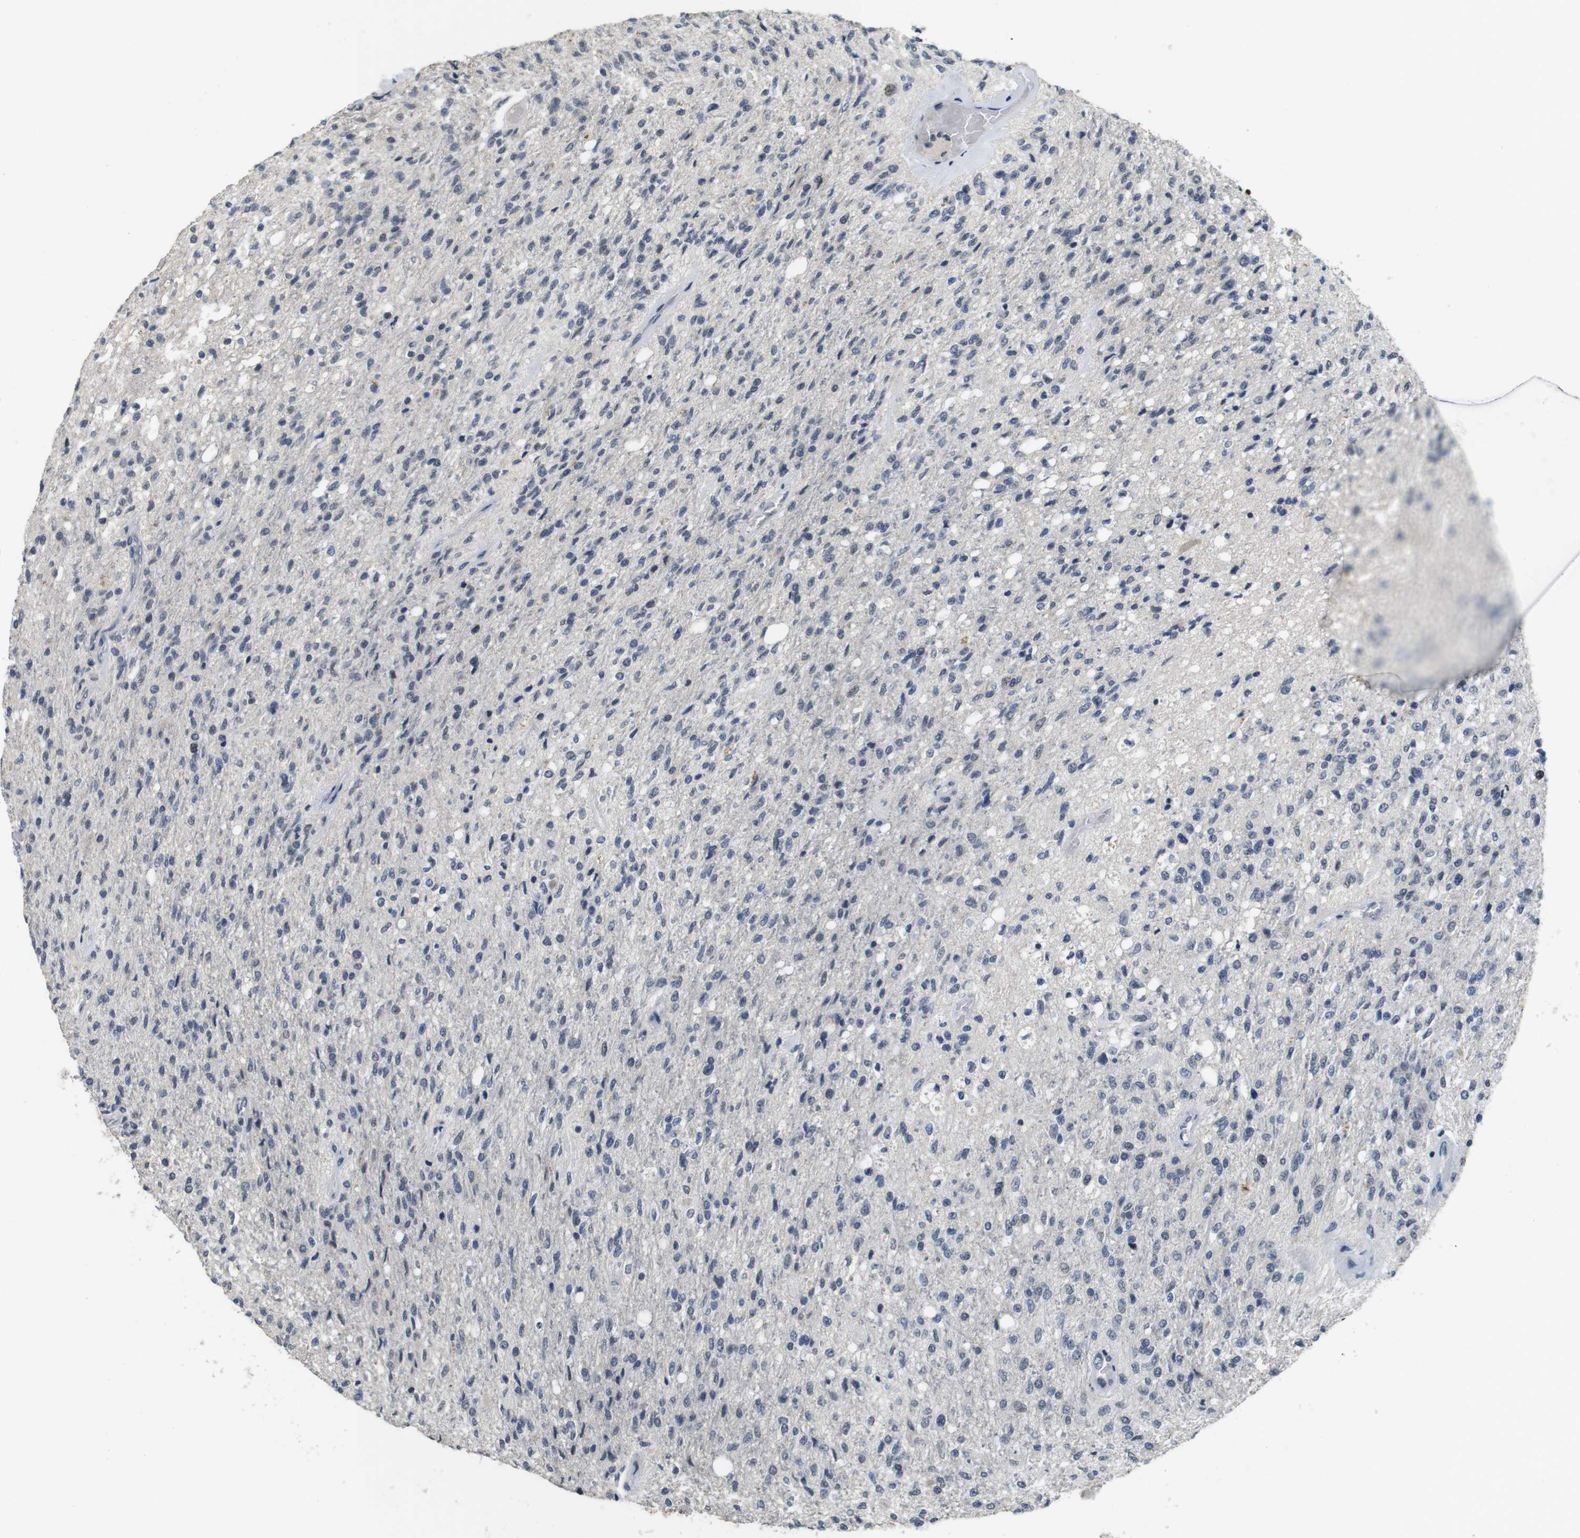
{"staining": {"intensity": "negative", "quantity": "none", "location": "none"}, "tissue": "glioma", "cell_type": "Tumor cells", "image_type": "cancer", "snomed": [{"axis": "morphology", "description": "Normal tissue, NOS"}, {"axis": "morphology", "description": "Glioma, malignant, High grade"}, {"axis": "topography", "description": "Cerebral cortex"}], "caption": "The IHC image has no significant expression in tumor cells of malignant high-grade glioma tissue.", "gene": "SKP2", "patient": {"sex": "male", "age": 77}}